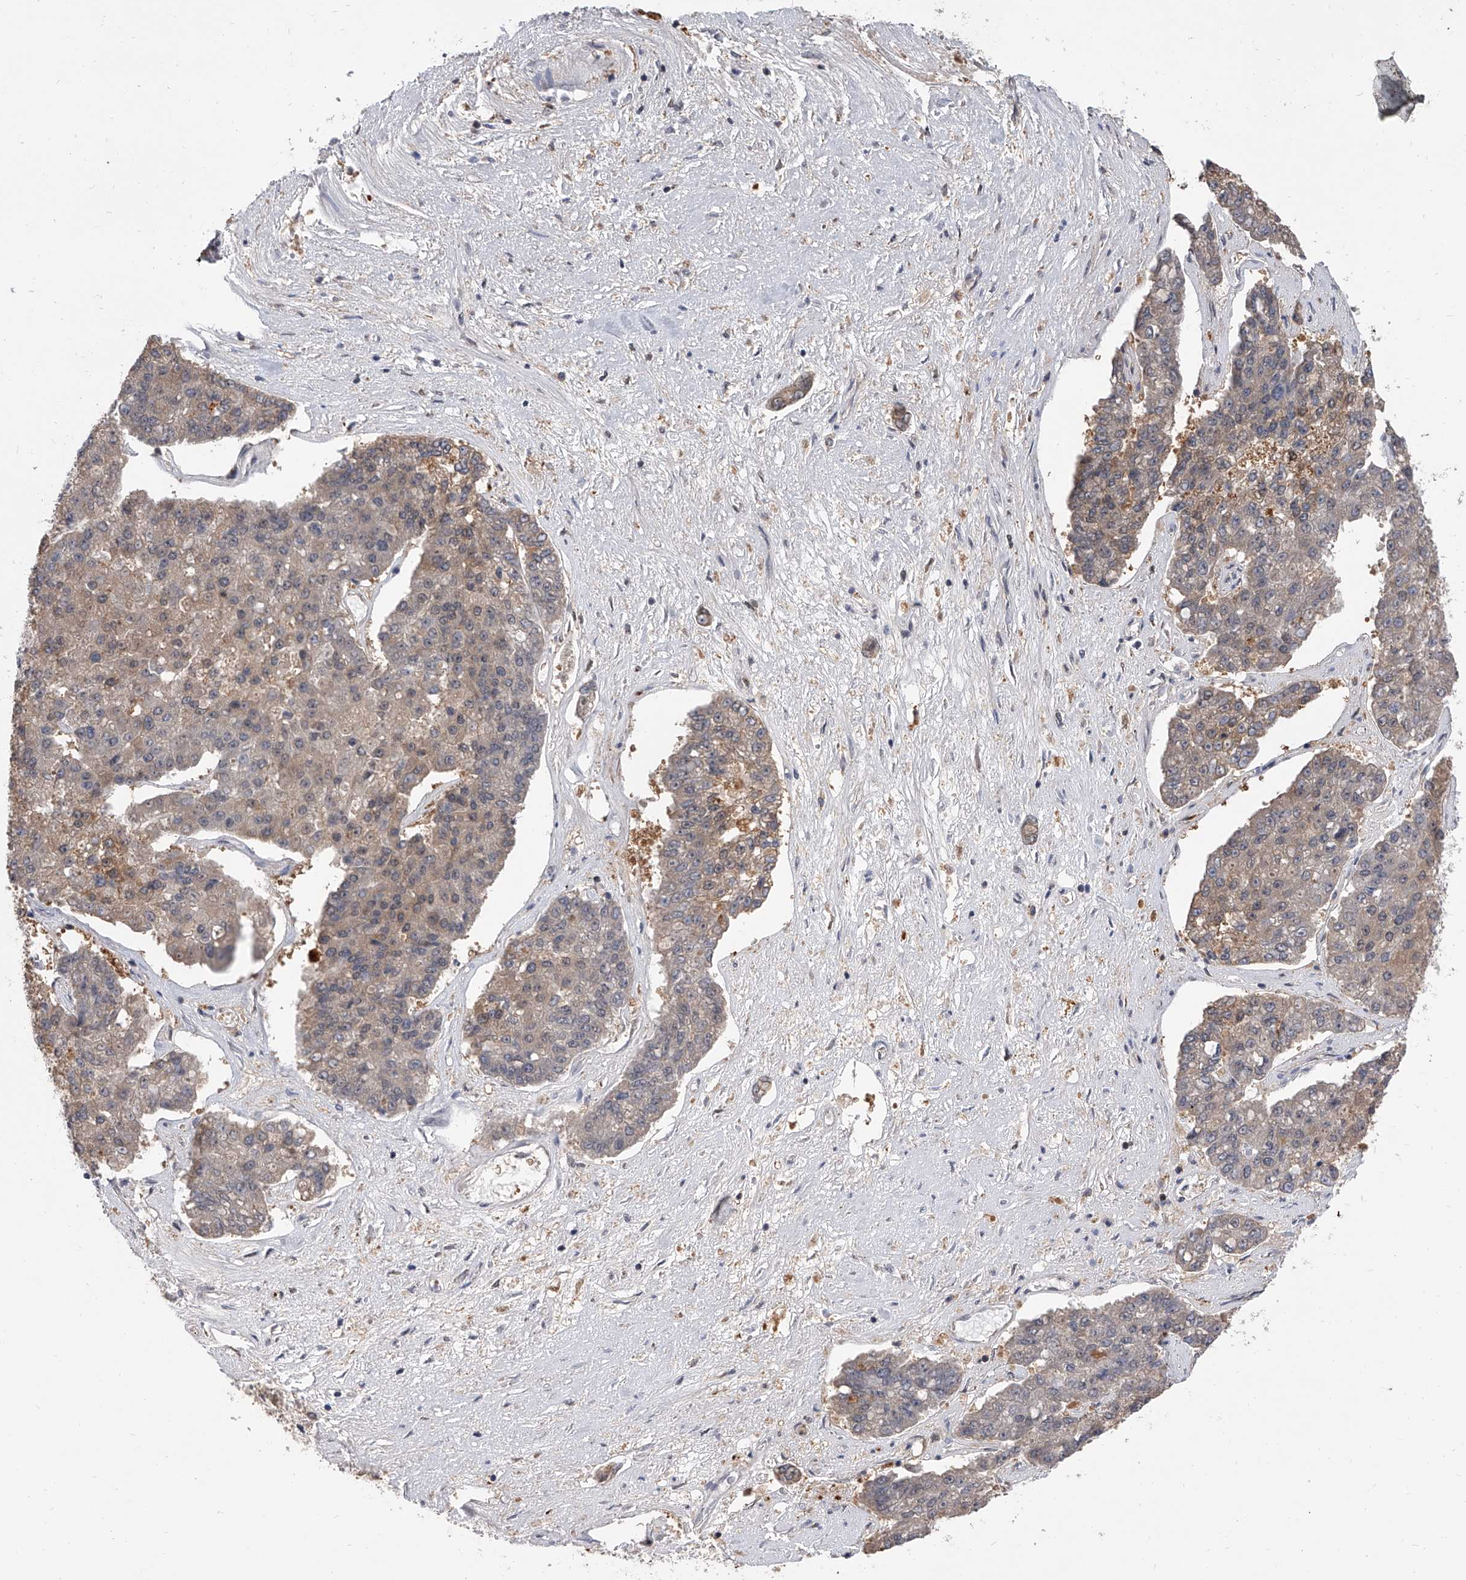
{"staining": {"intensity": "weak", "quantity": "25%-75%", "location": "cytoplasmic/membranous"}, "tissue": "pancreatic cancer", "cell_type": "Tumor cells", "image_type": "cancer", "snomed": [{"axis": "morphology", "description": "Adenocarcinoma, NOS"}, {"axis": "topography", "description": "Pancreas"}], "caption": "There is low levels of weak cytoplasmic/membranous expression in tumor cells of adenocarcinoma (pancreatic), as demonstrated by immunohistochemical staining (brown color).", "gene": "BHLHE23", "patient": {"sex": "male", "age": 50}}